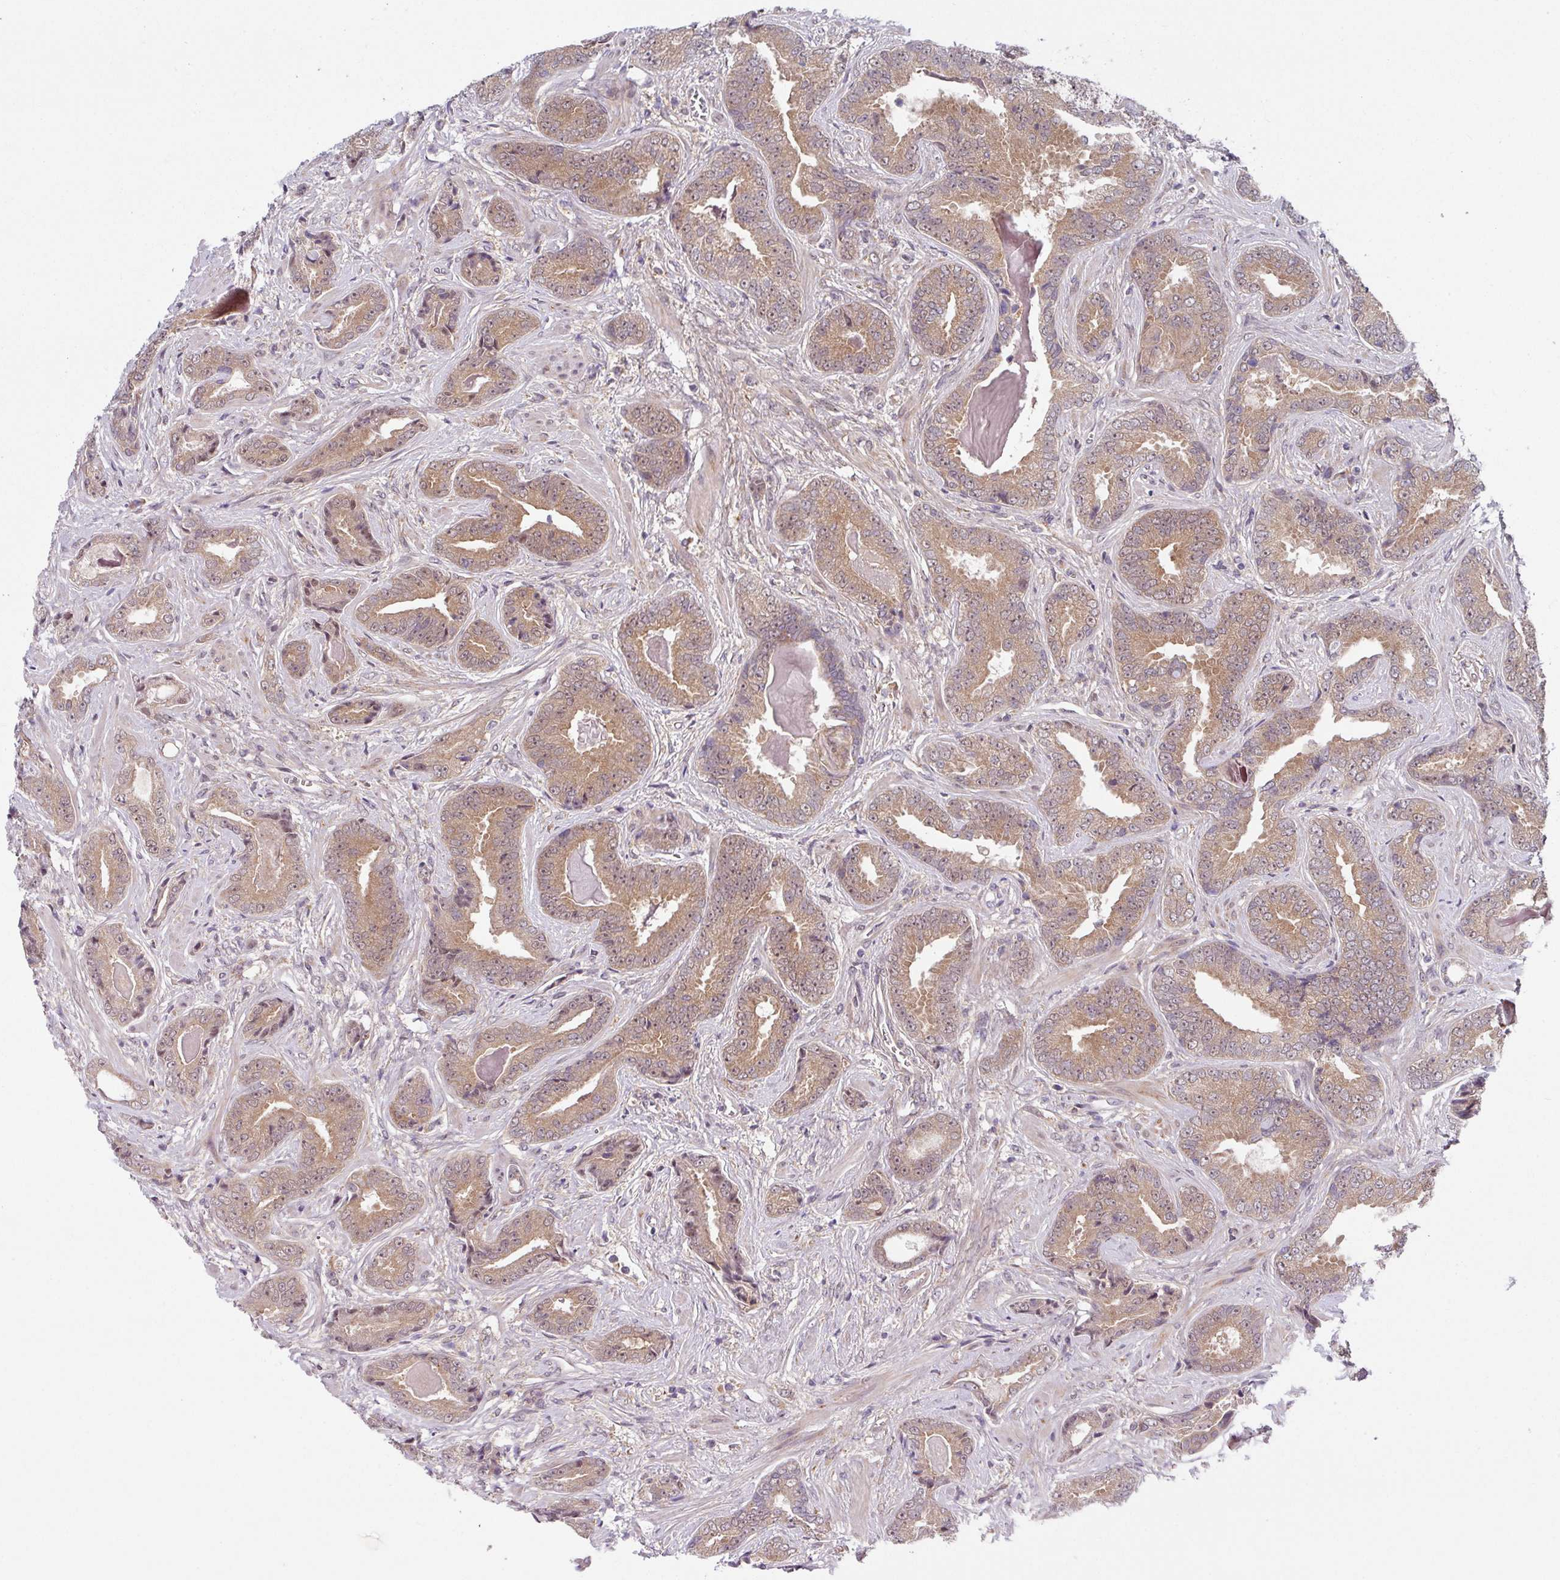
{"staining": {"intensity": "moderate", "quantity": ">75%", "location": "cytoplasmic/membranous,nuclear"}, "tissue": "prostate cancer", "cell_type": "Tumor cells", "image_type": "cancer", "snomed": [{"axis": "morphology", "description": "Adenocarcinoma, Low grade"}, {"axis": "topography", "description": "Prostate"}], "caption": "Human low-grade adenocarcinoma (prostate) stained with a protein marker displays moderate staining in tumor cells.", "gene": "CAMLG", "patient": {"sex": "male", "age": 62}}